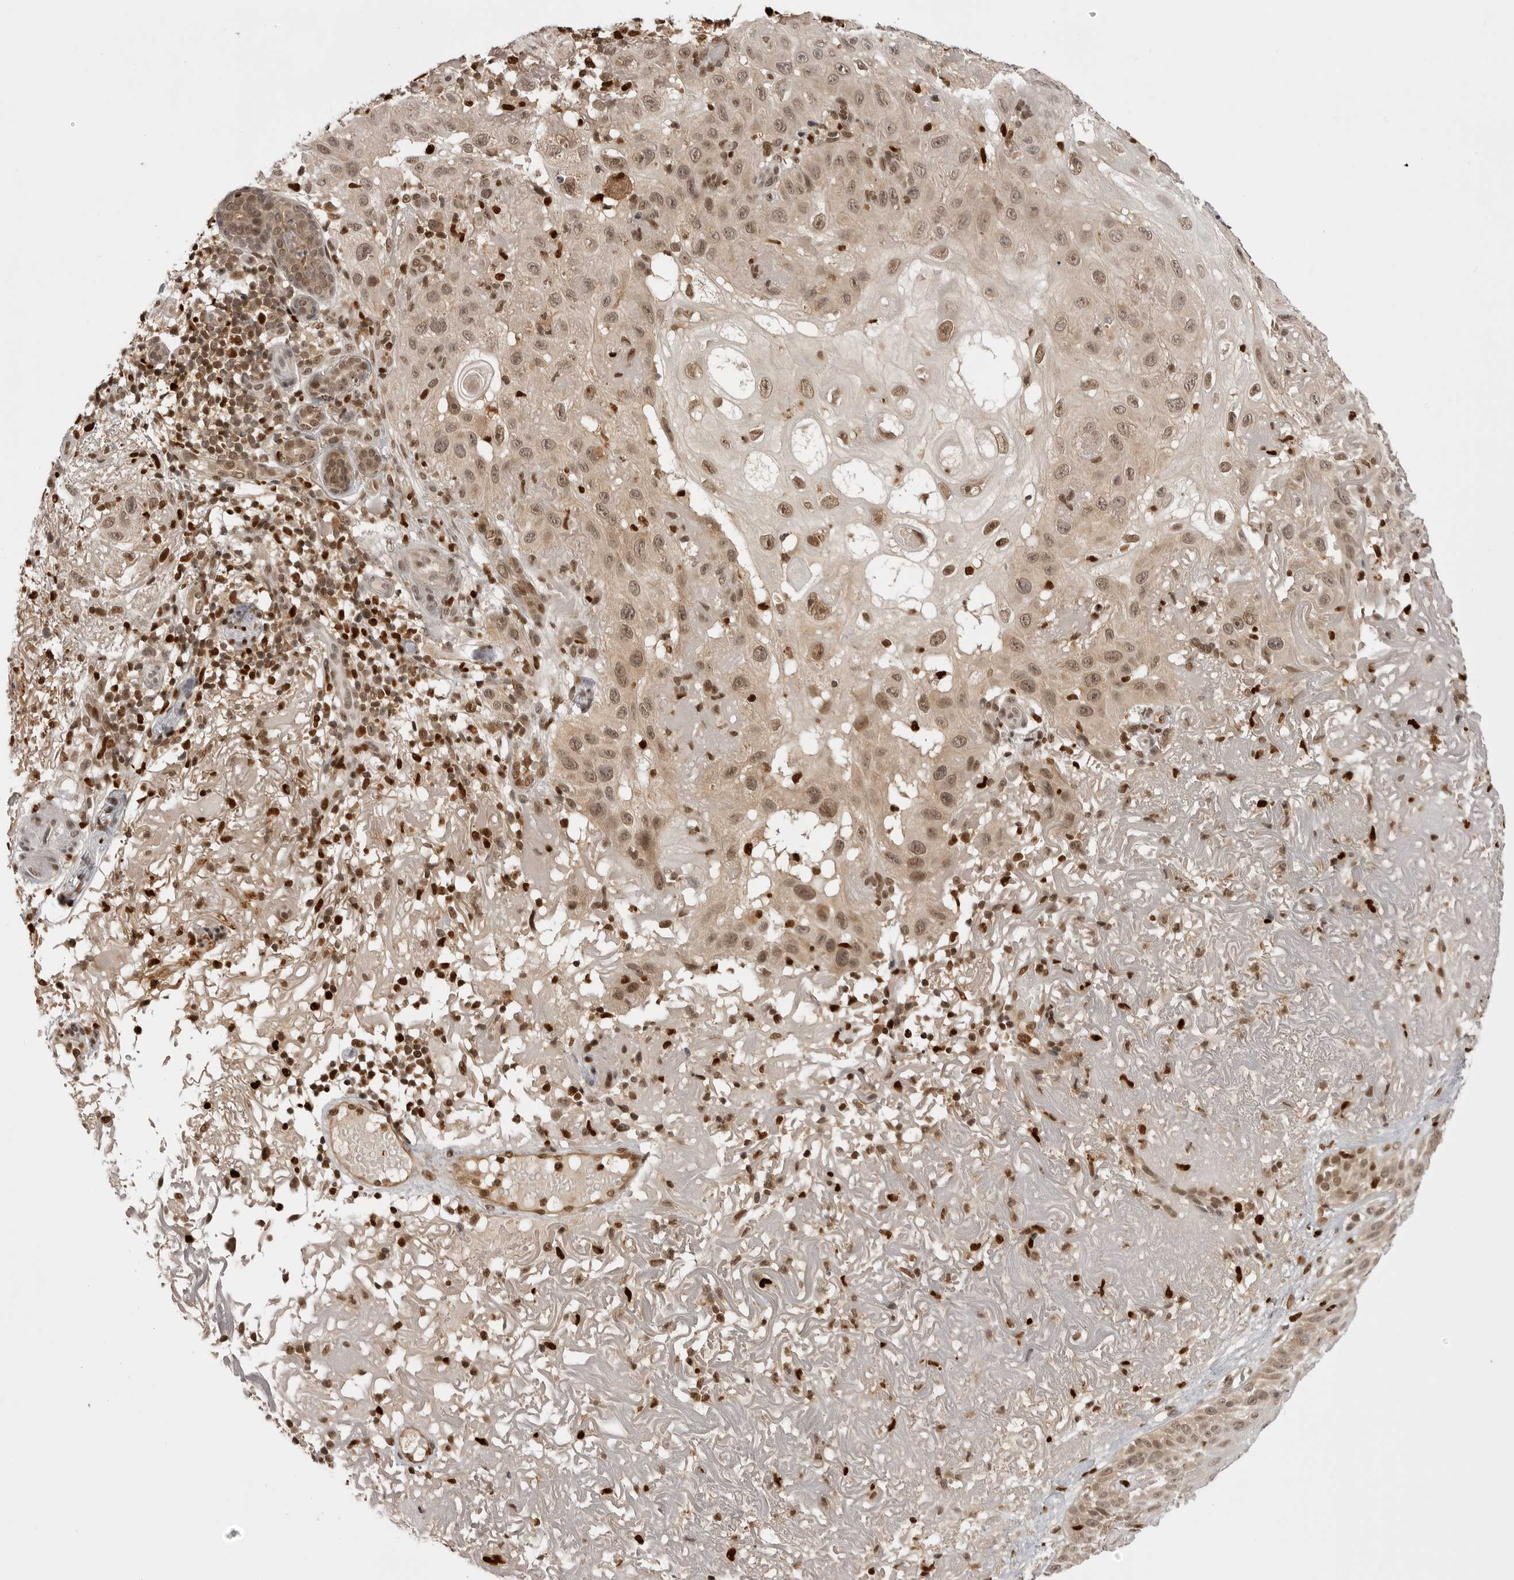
{"staining": {"intensity": "moderate", "quantity": ">75%", "location": "cytoplasmic/membranous,nuclear"}, "tissue": "skin cancer", "cell_type": "Tumor cells", "image_type": "cancer", "snomed": [{"axis": "morphology", "description": "Normal tissue, NOS"}, {"axis": "morphology", "description": "Squamous cell carcinoma, NOS"}, {"axis": "topography", "description": "Skin"}], "caption": "Immunohistochemistry (IHC) (DAB) staining of skin cancer (squamous cell carcinoma) demonstrates moderate cytoplasmic/membranous and nuclear protein expression in approximately >75% of tumor cells.", "gene": "PTK2B", "patient": {"sex": "female", "age": 96}}